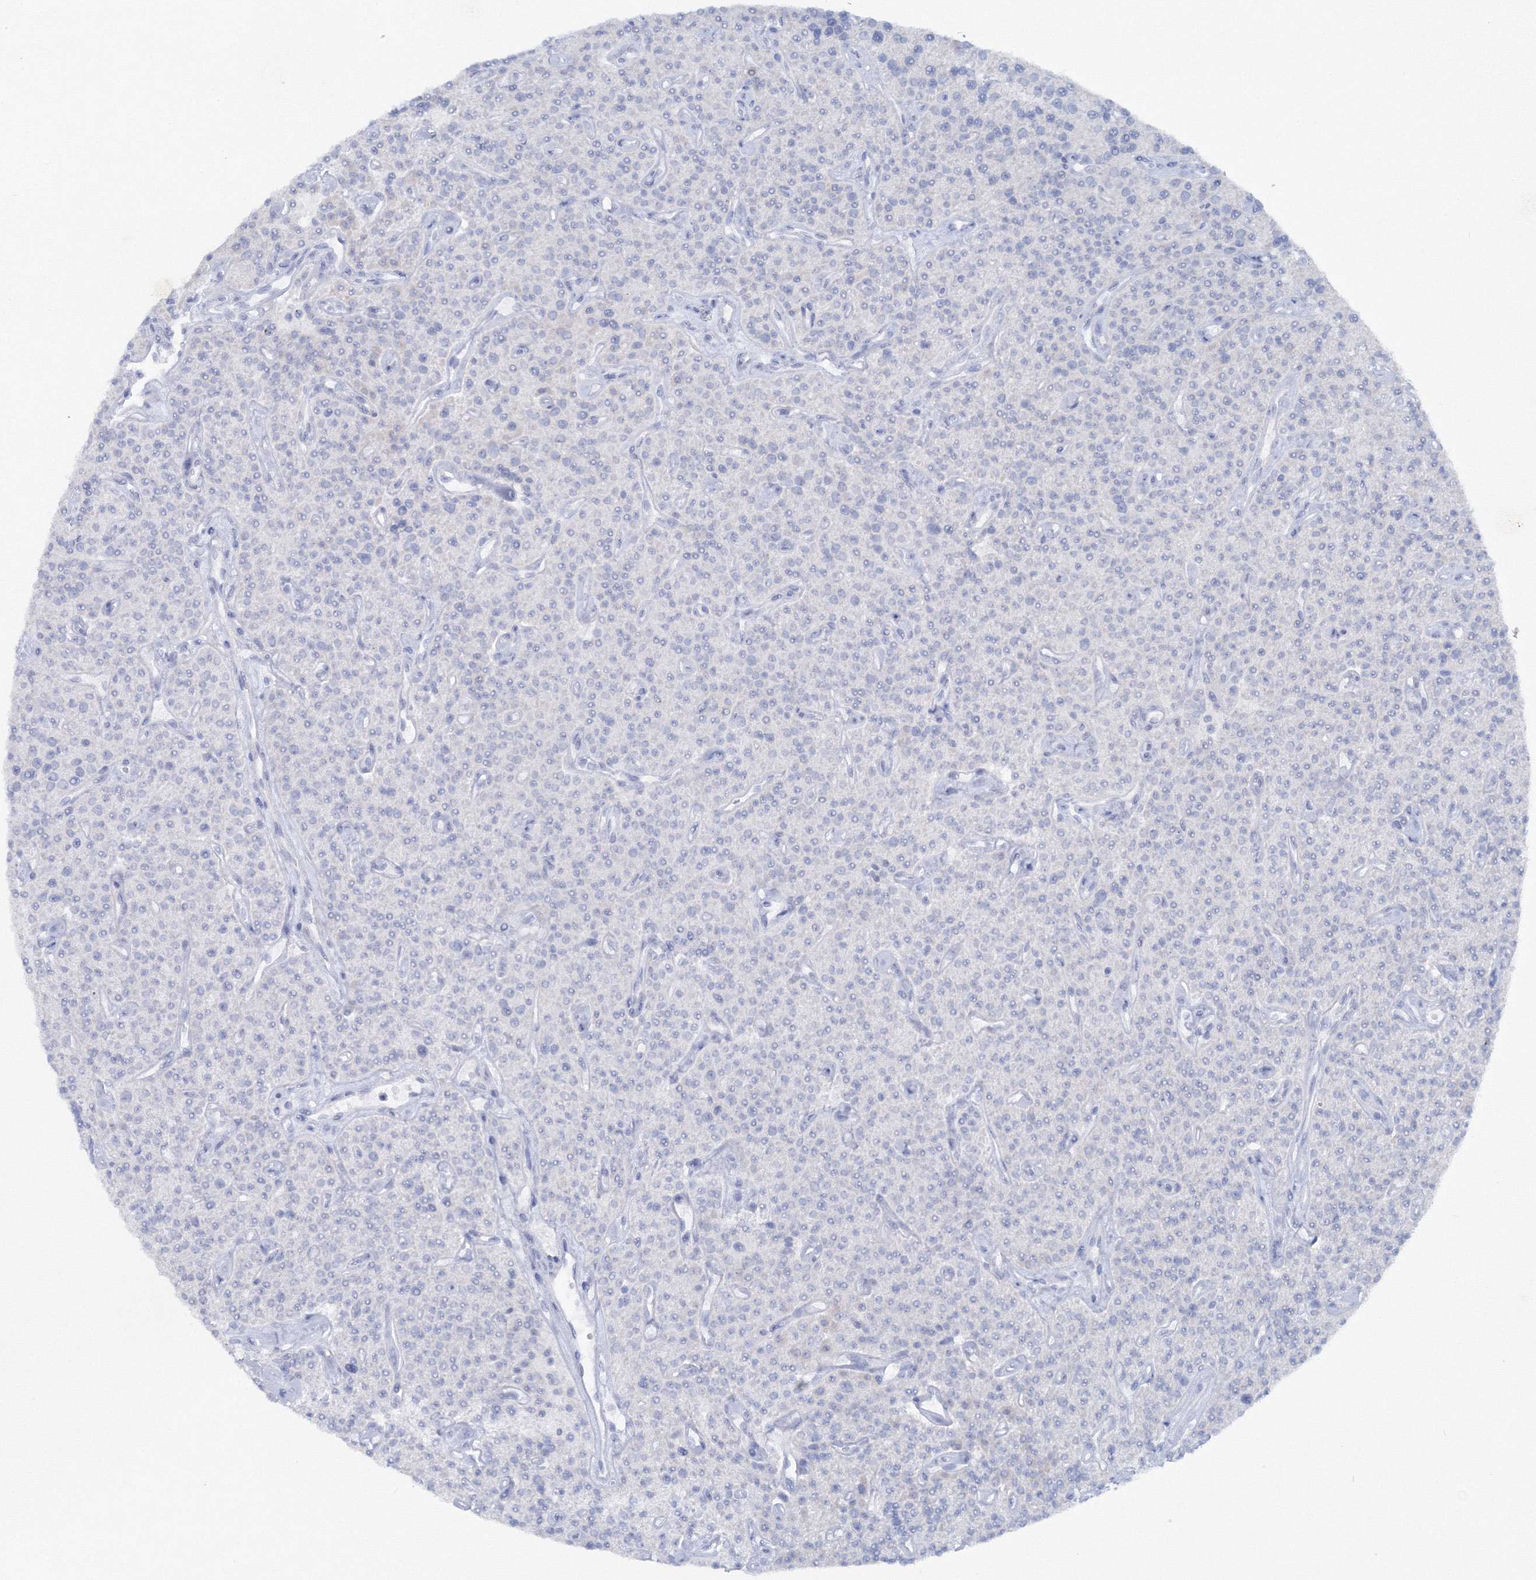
{"staining": {"intensity": "negative", "quantity": "none", "location": "none"}, "tissue": "parathyroid gland", "cell_type": "Glandular cells", "image_type": "normal", "snomed": [{"axis": "morphology", "description": "Normal tissue, NOS"}, {"axis": "topography", "description": "Parathyroid gland"}], "caption": "Immunohistochemistry image of benign parathyroid gland stained for a protein (brown), which shows no staining in glandular cells. (Brightfield microscopy of DAB (3,3'-diaminobenzidine) IHC at high magnification).", "gene": "GCKR", "patient": {"sex": "male", "age": 46}}